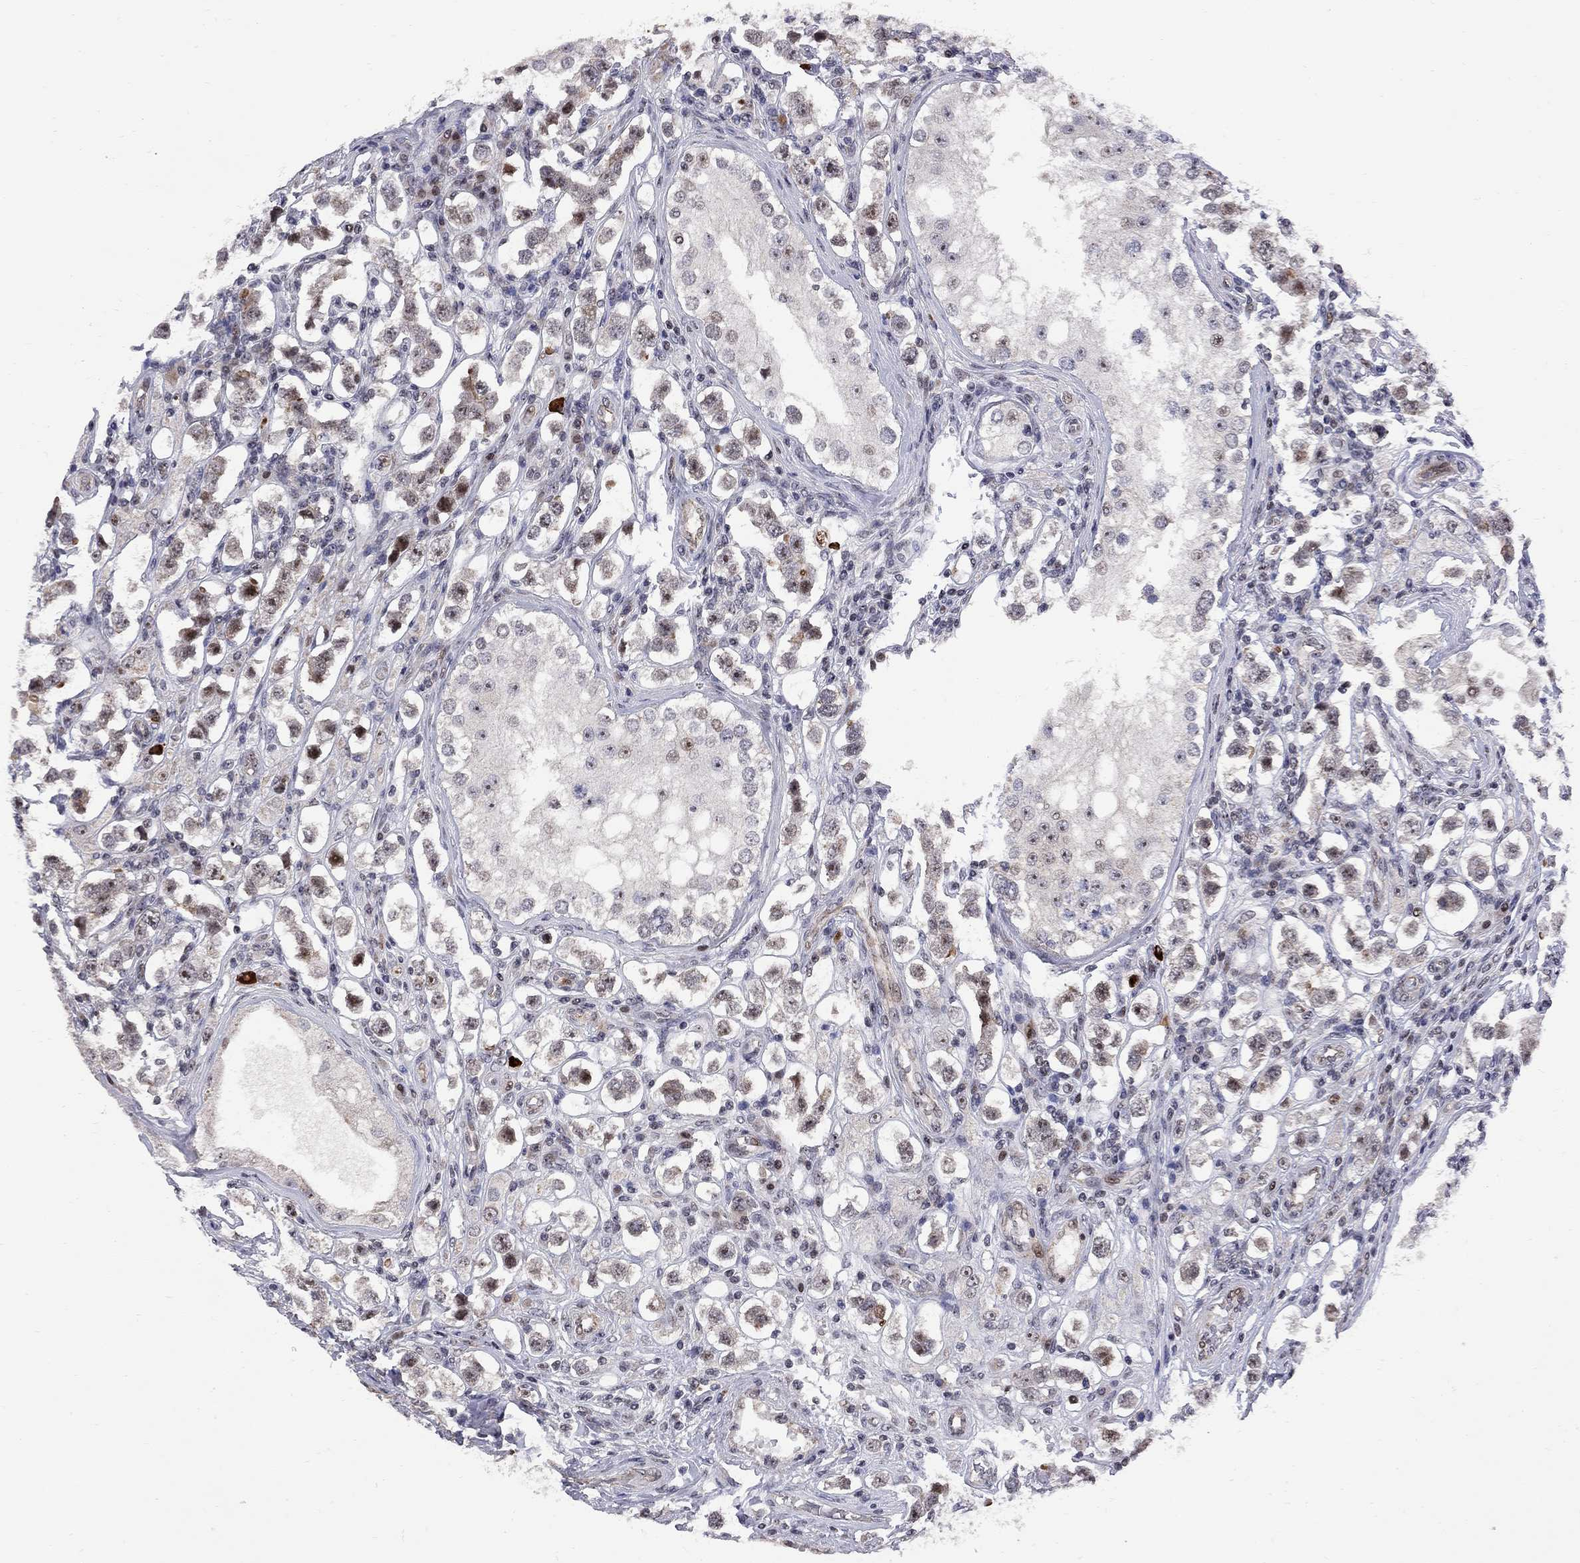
{"staining": {"intensity": "moderate", "quantity": "25%-75%", "location": "nuclear"}, "tissue": "testis cancer", "cell_type": "Tumor cells", "image_type": "cancer", "snomed": [{"axis": "morphology", "description": "Seminoma, NOS"}, {"axis": "topography", "description": "Testis"}], "caption": "Immunohistochemistry histopathology image of neoplastic tissue: testis seminoma stained using immunohistochemistry (IHC) demonstrates medium levels of moderate protein expression localized specifically in the nuclear of tumor cells, appearing as a nuclear brown color.", "gene": "DHX33", "patient": {"sex": "male", "age": 37}}